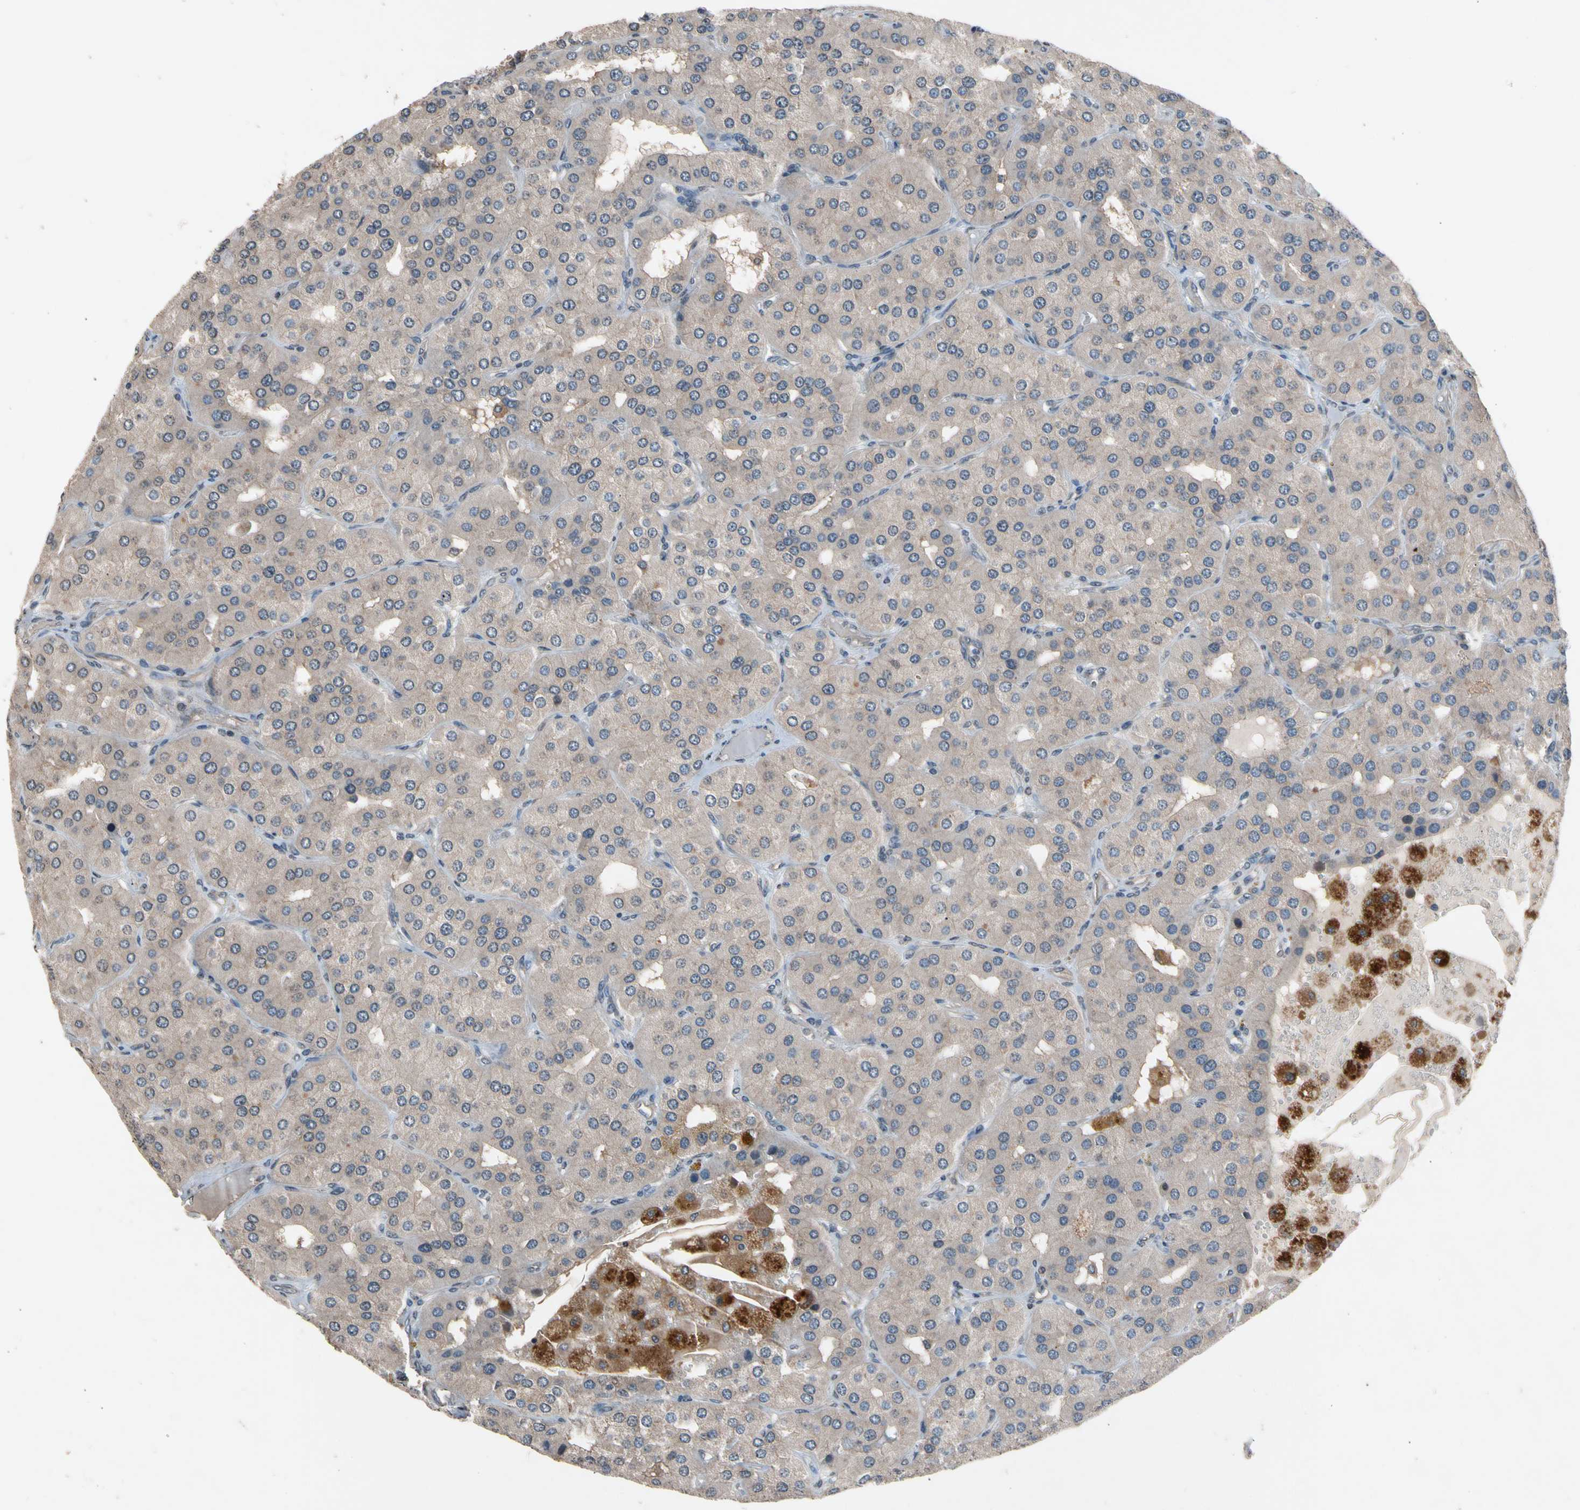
{"staining": {"intensity": "weak", "quantity": ">75%", "location": "cytoplasmic/membranous"}, "tissue": "parathyroid gland", "cell_type": "Glandular cells", "image_type": "normal", "snomed": [{"axis": "morphology", "description": "Normal tissue, NOS"}, {"axis": "morphology", "description": "Adenoma, NOS"}, {"axis": "topography", "description": "Parathyroid gland"}], "caption": "Brown immunohistochemical staining in benign parathyroid gland shows weak cytoplasmic/membranous expression in approximately >75% of glandular cells.", "gene": "PRDX4", "patient": {"sex": "female", "age": 86}}